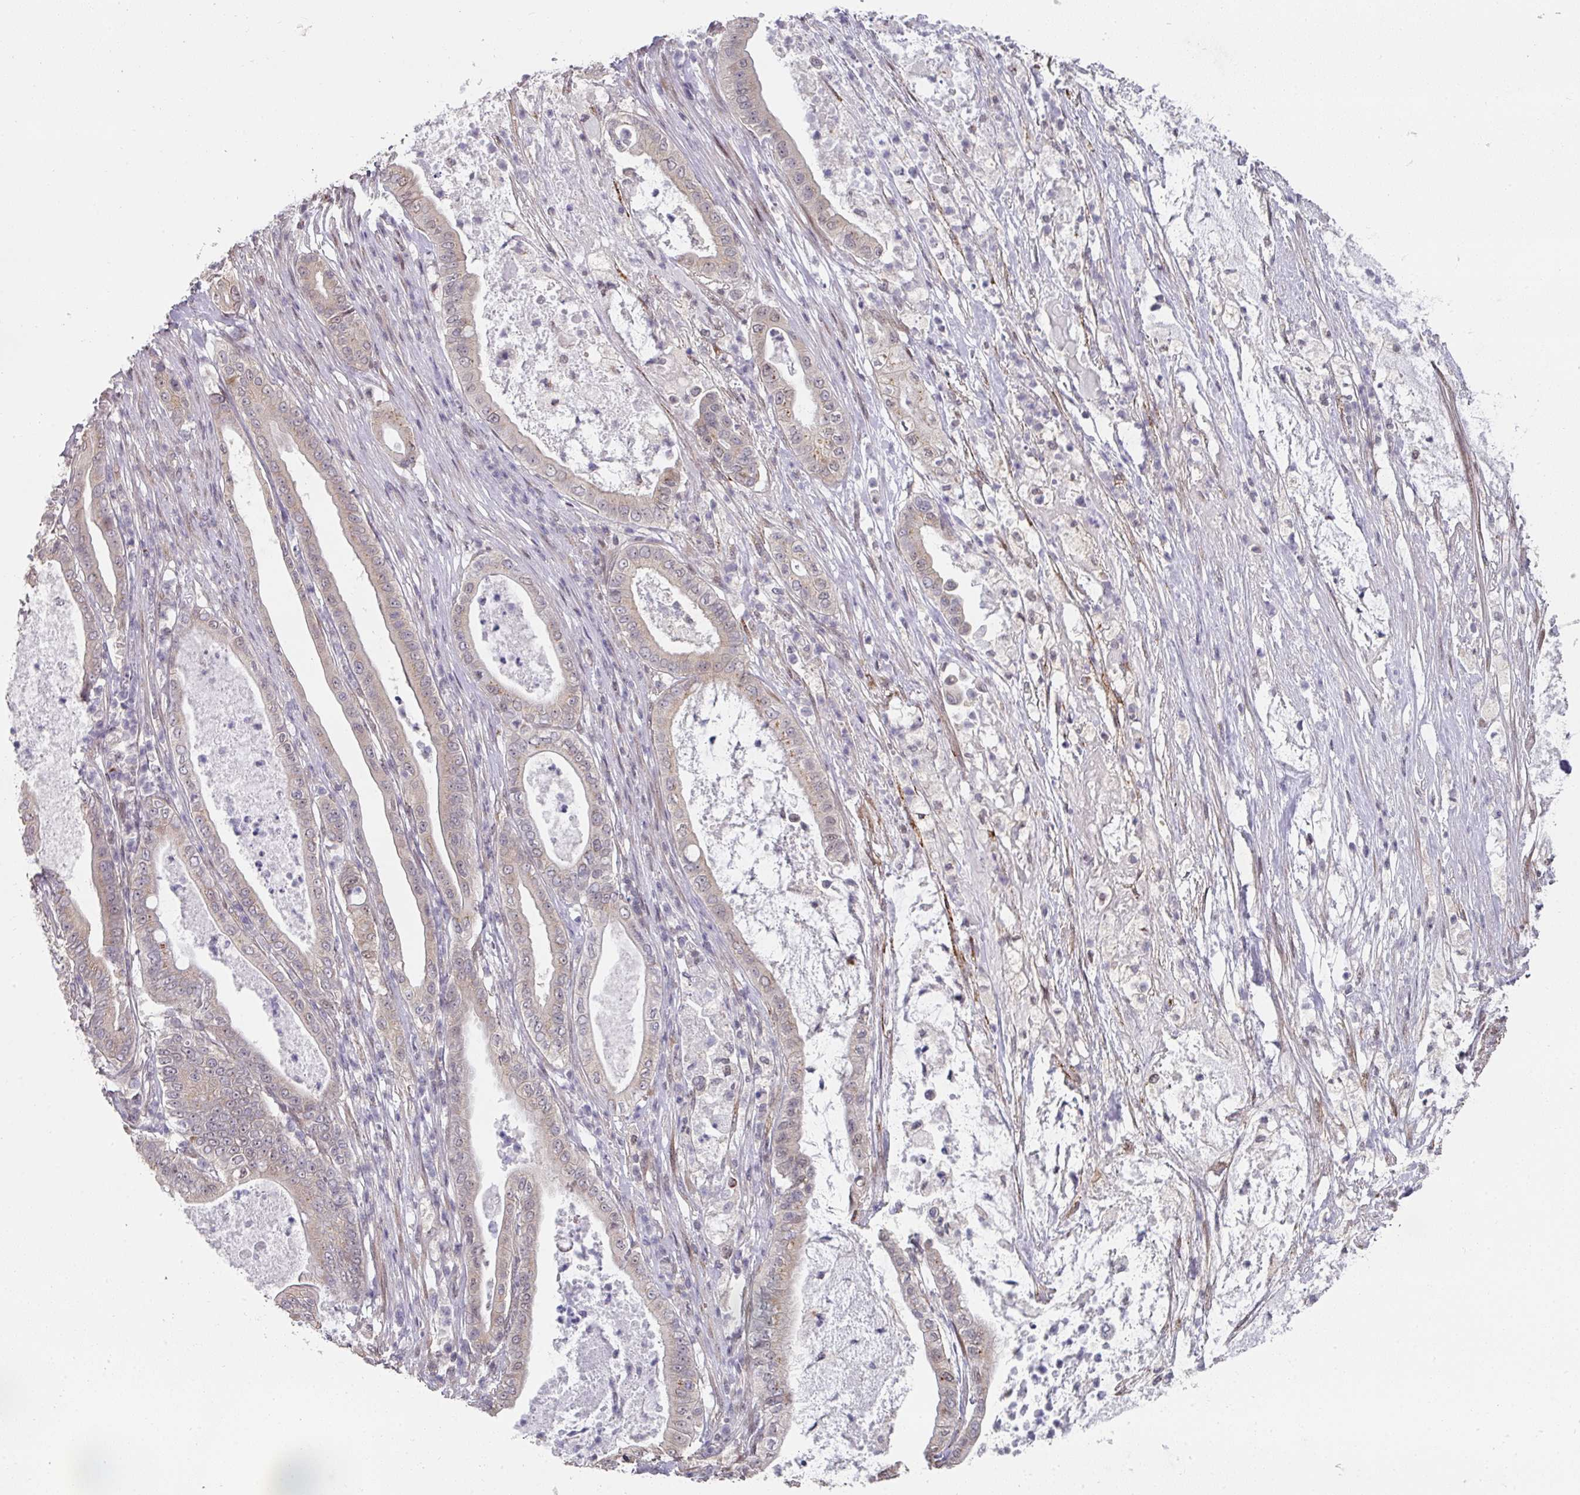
{"staining": {"intensity": "weak", "quantity": "<25%", "location": "cytoplasmic/membranous"}, "tissue": "pancreatic cancer", "cell_type": "Tumor cells", "image_type": "cancer", "snomed": [{"axis": "morphology", "description": "Adenocarcinoma, NOS"}, {"axis": "topography", "description": "Pancreas"}], "caption": "Immunohistochemistry (IHC) image of human pancreatic adenocarcinoma stained for a protein (brown), which reveals no staining in tumor cells.", "gene": "C18orf25", "patient": {"sex": "male", "age": 71}}